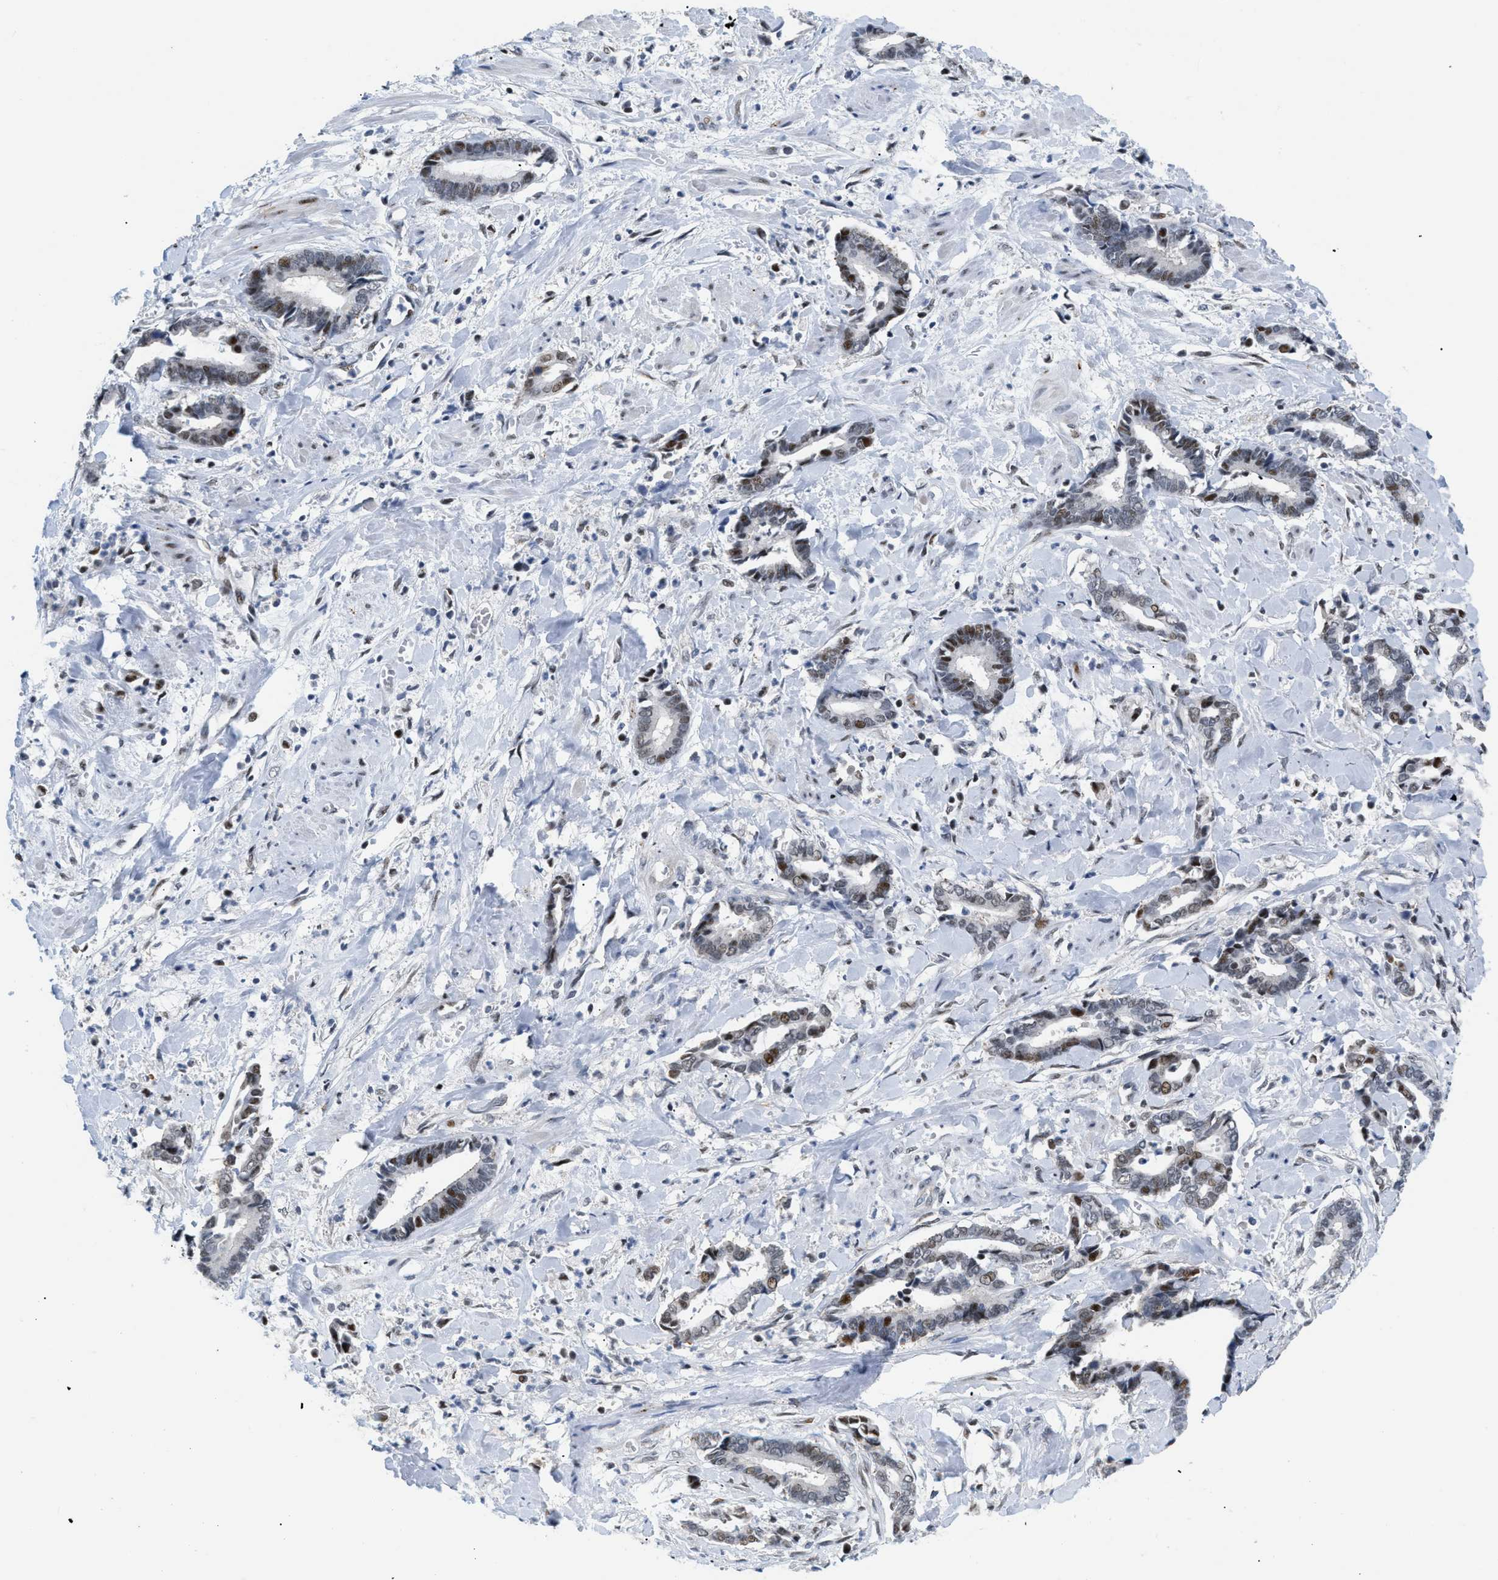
{"staining": {"intensity": "moderate", "quantity": "25%-75%", "location": "nuclear"}, "tissue": "cervical cancer", "cell_type": "Tumor cells", "image_type": "cancer", "snomed": [{"axis": "morphology", "description": "Adenocarcinoma, NOS"}, {"axis": "topography", "description": "Cervix"}], "caption": "This is an image of immunohistochemistry (IHC) staining of cervical cancer, which shows moderate positivity in the nuclear of tumor cells.", "gene": "MED1", "patient": {"sex": "female", "age": 44}}